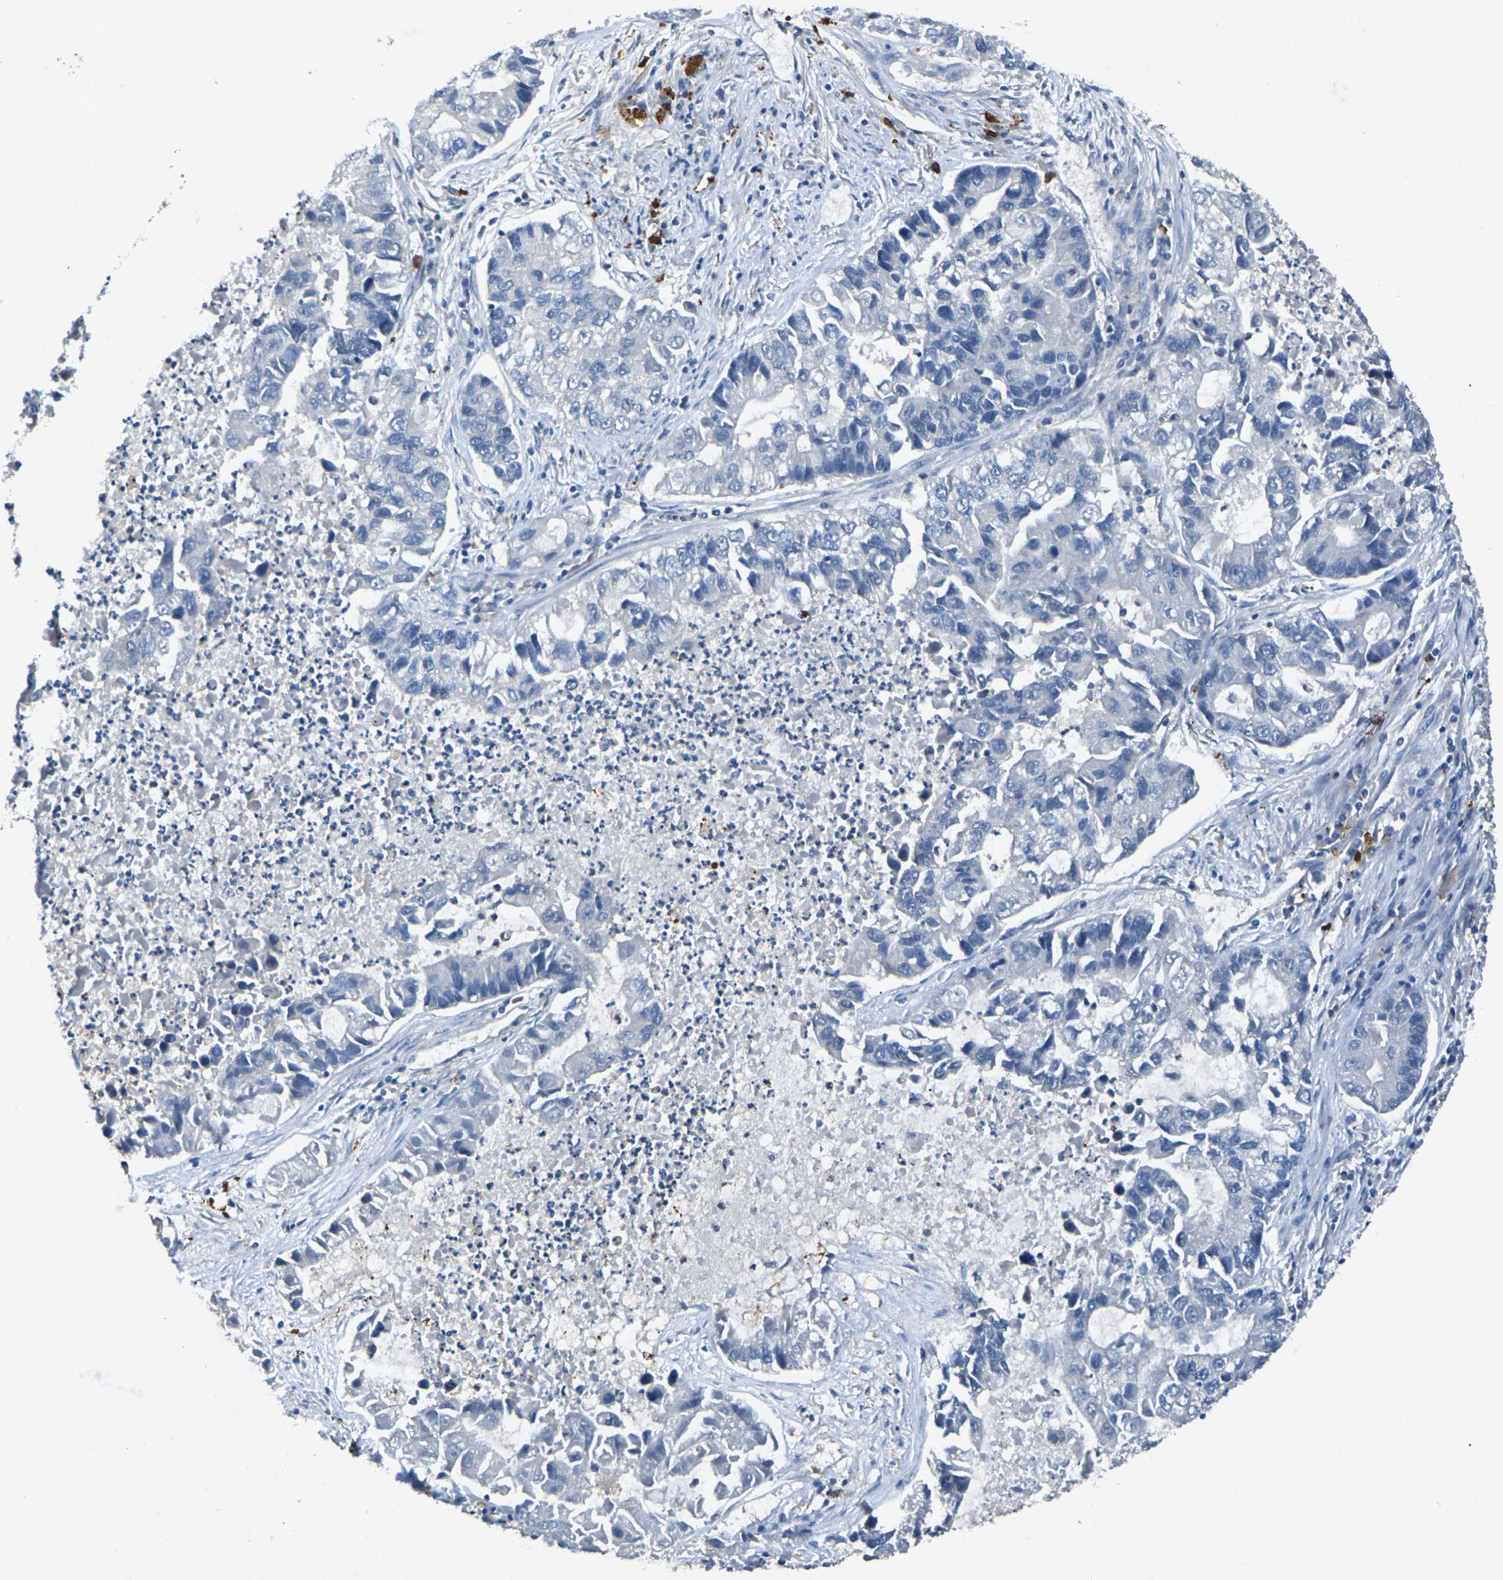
{"staining": {"intensity": "negative", "quantity": "none", "location": "none"}, "tissue": "lung cancer", "cell_type": "Tumor cells", "image_type": "cancer", "snomed": [{"axis": "morphology", "description": "Adenocarcinoma, NOS"}, {"axis": "topography", "description": "Lung"}], "caption": "An immunohistochemistry image of lung adenocarcinoma is shown. There is no staining in tumor cells of lung adenocarcinoma.", "gene": "SIGLEC14", "patient": {"sex": "female", "age": 51}}